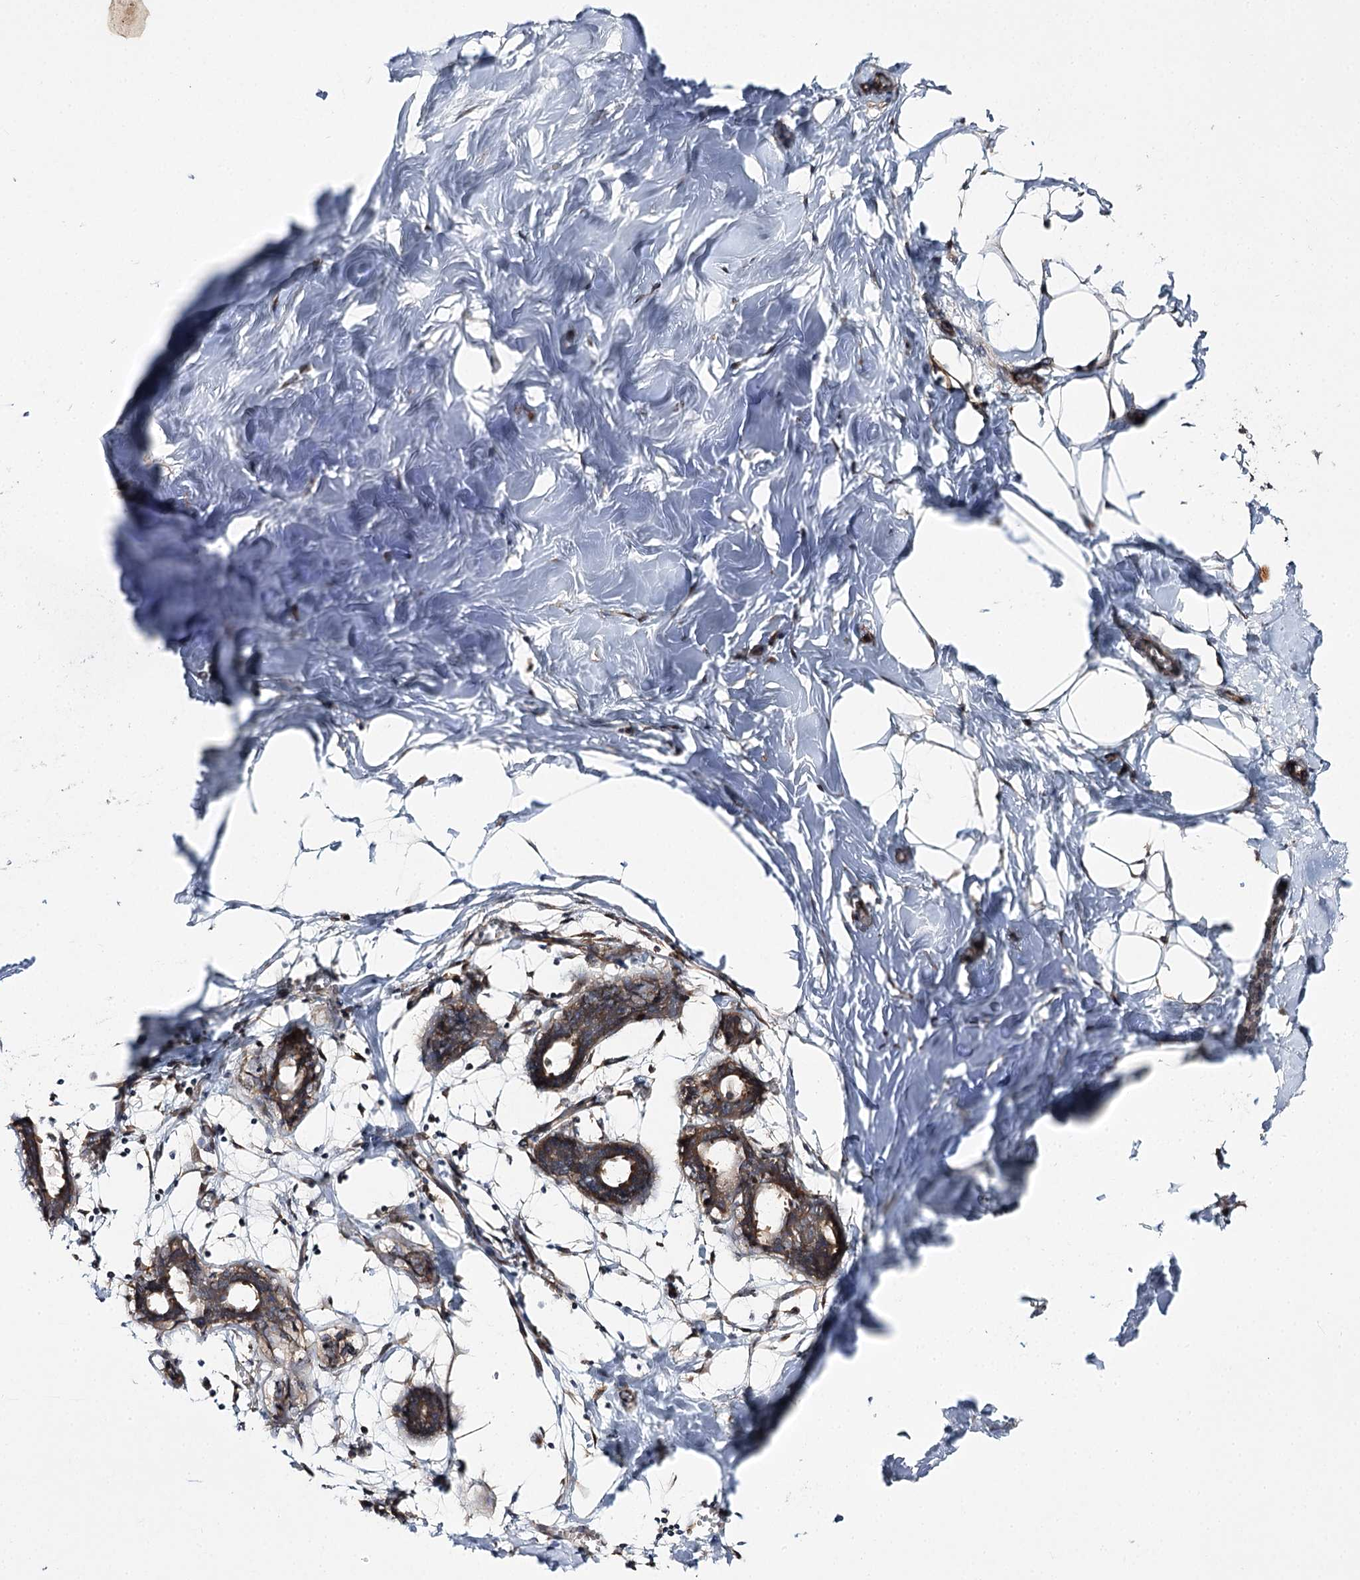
{"staining": {"intensity": "moderate", "quantity": "25%-75%", "location": "cytoplasmic/membranous"}, "tissue": "breast", "cell_type": "Adipocytes", "image_type": "normal", "snomed": [{"axis": "morphology", "description": "Normal tissue, NOS"}, {"axis": "topography", "description": "Breast"}], "caption": "Moderate cytoplasmic/membranous protein expression is appreciated in about 25%-75% of adipocytes in breast. (Brightfield microscopy of DAB IHC at high magnification).", "gene": "C11orf80", "patient": {"sex": "female", "age": 27}}